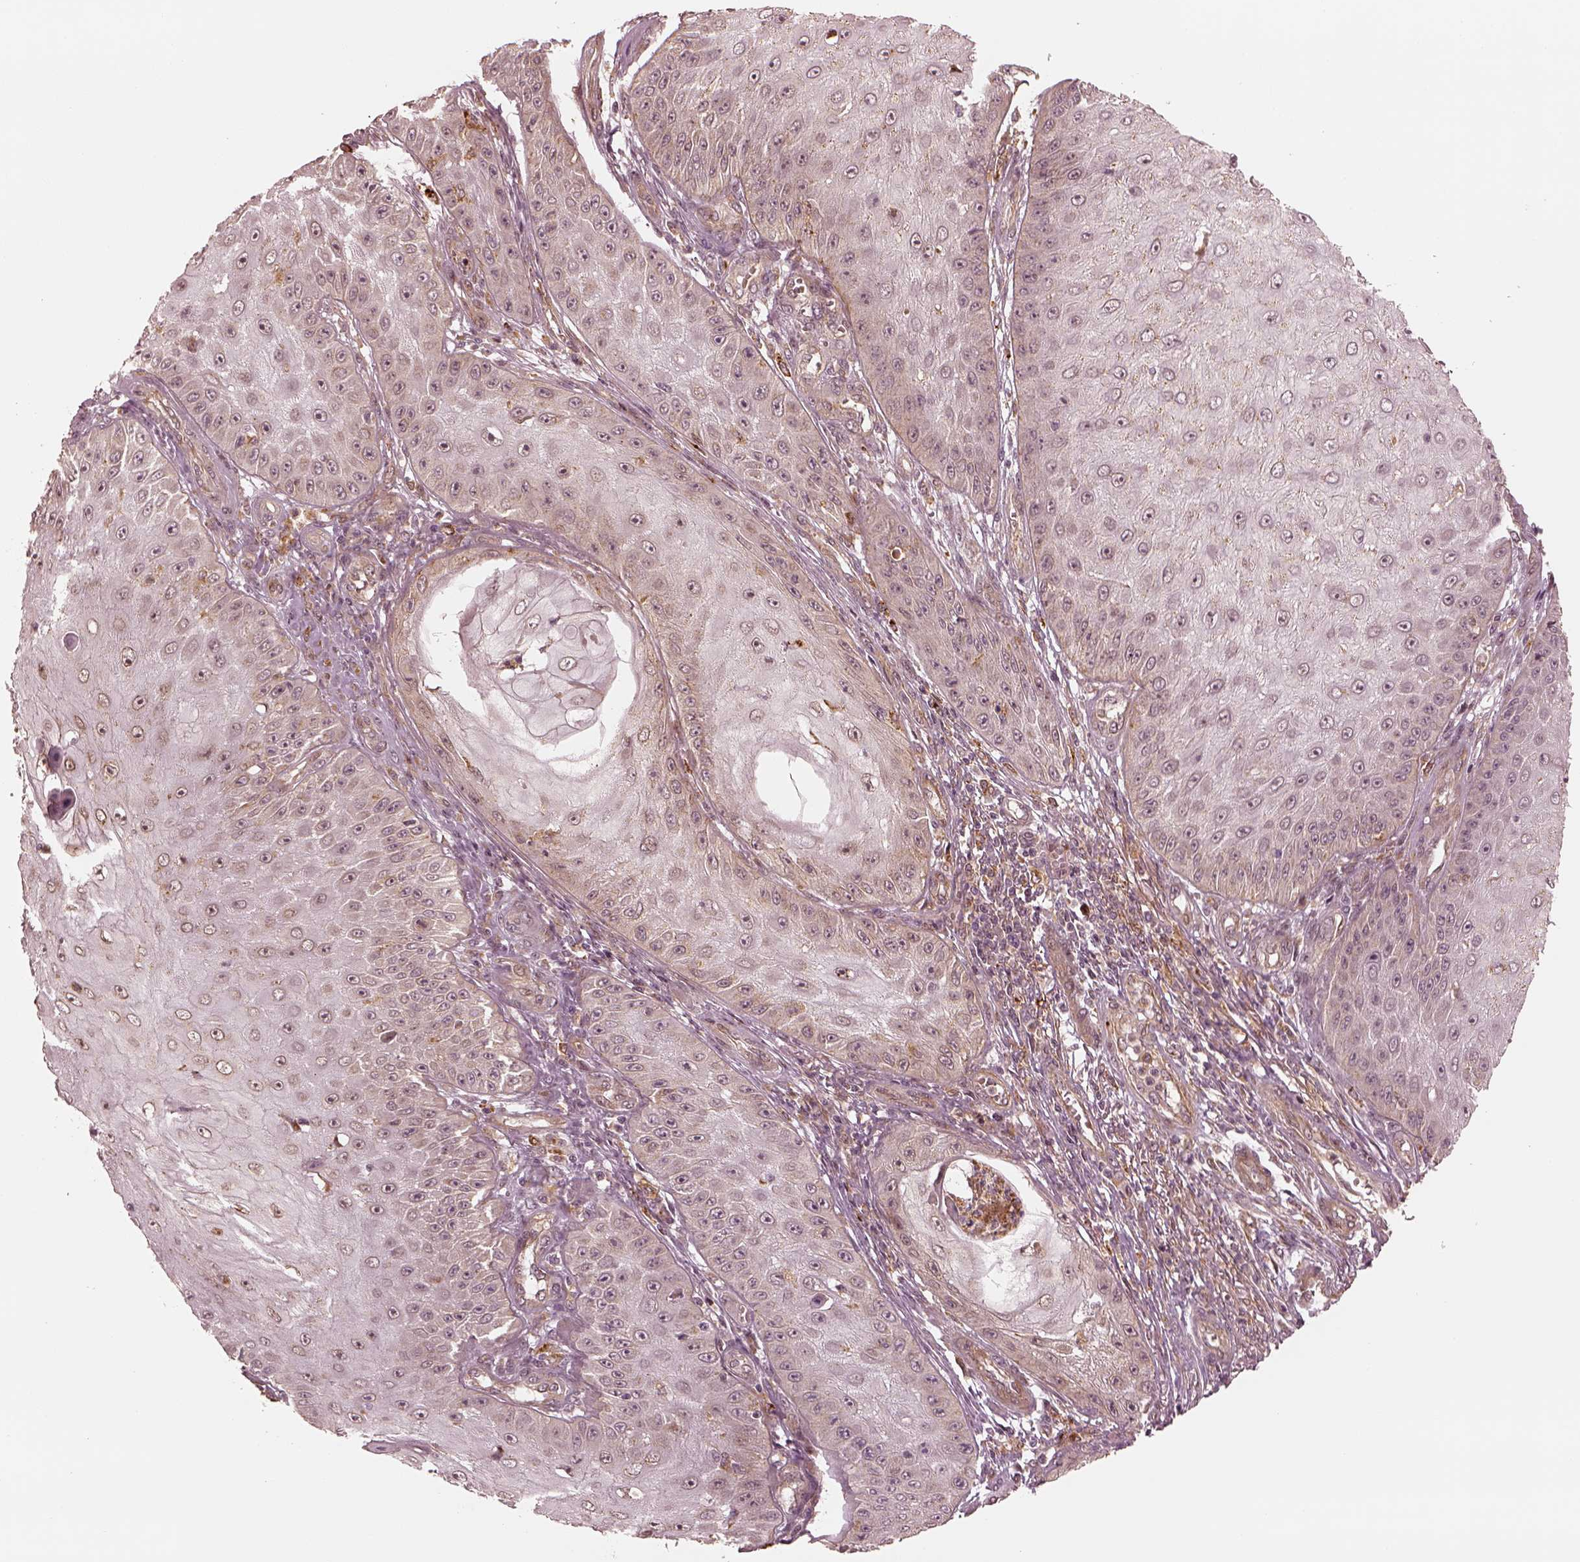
{"staining": {"intensity": "weak", "quantity": "<25%", "location": "cytoplasmic/membranous"}, "tissue": "skin cancer", "cell_type": "Tumor cells", "image_type": "cancer", "snomed": [{"axis": "morphology", "description": "Squamous cell carcinoma, NOS"}, {"axis": "topography", "description": "Skin"}], "caption": "This is a photomicrograph of IHC staining of skin cancer (squamous cell carcinoma), which shows no staining in tumor cells.", "gene": "SLC12A9", "patient": {"sex": "male", "age": 70}}